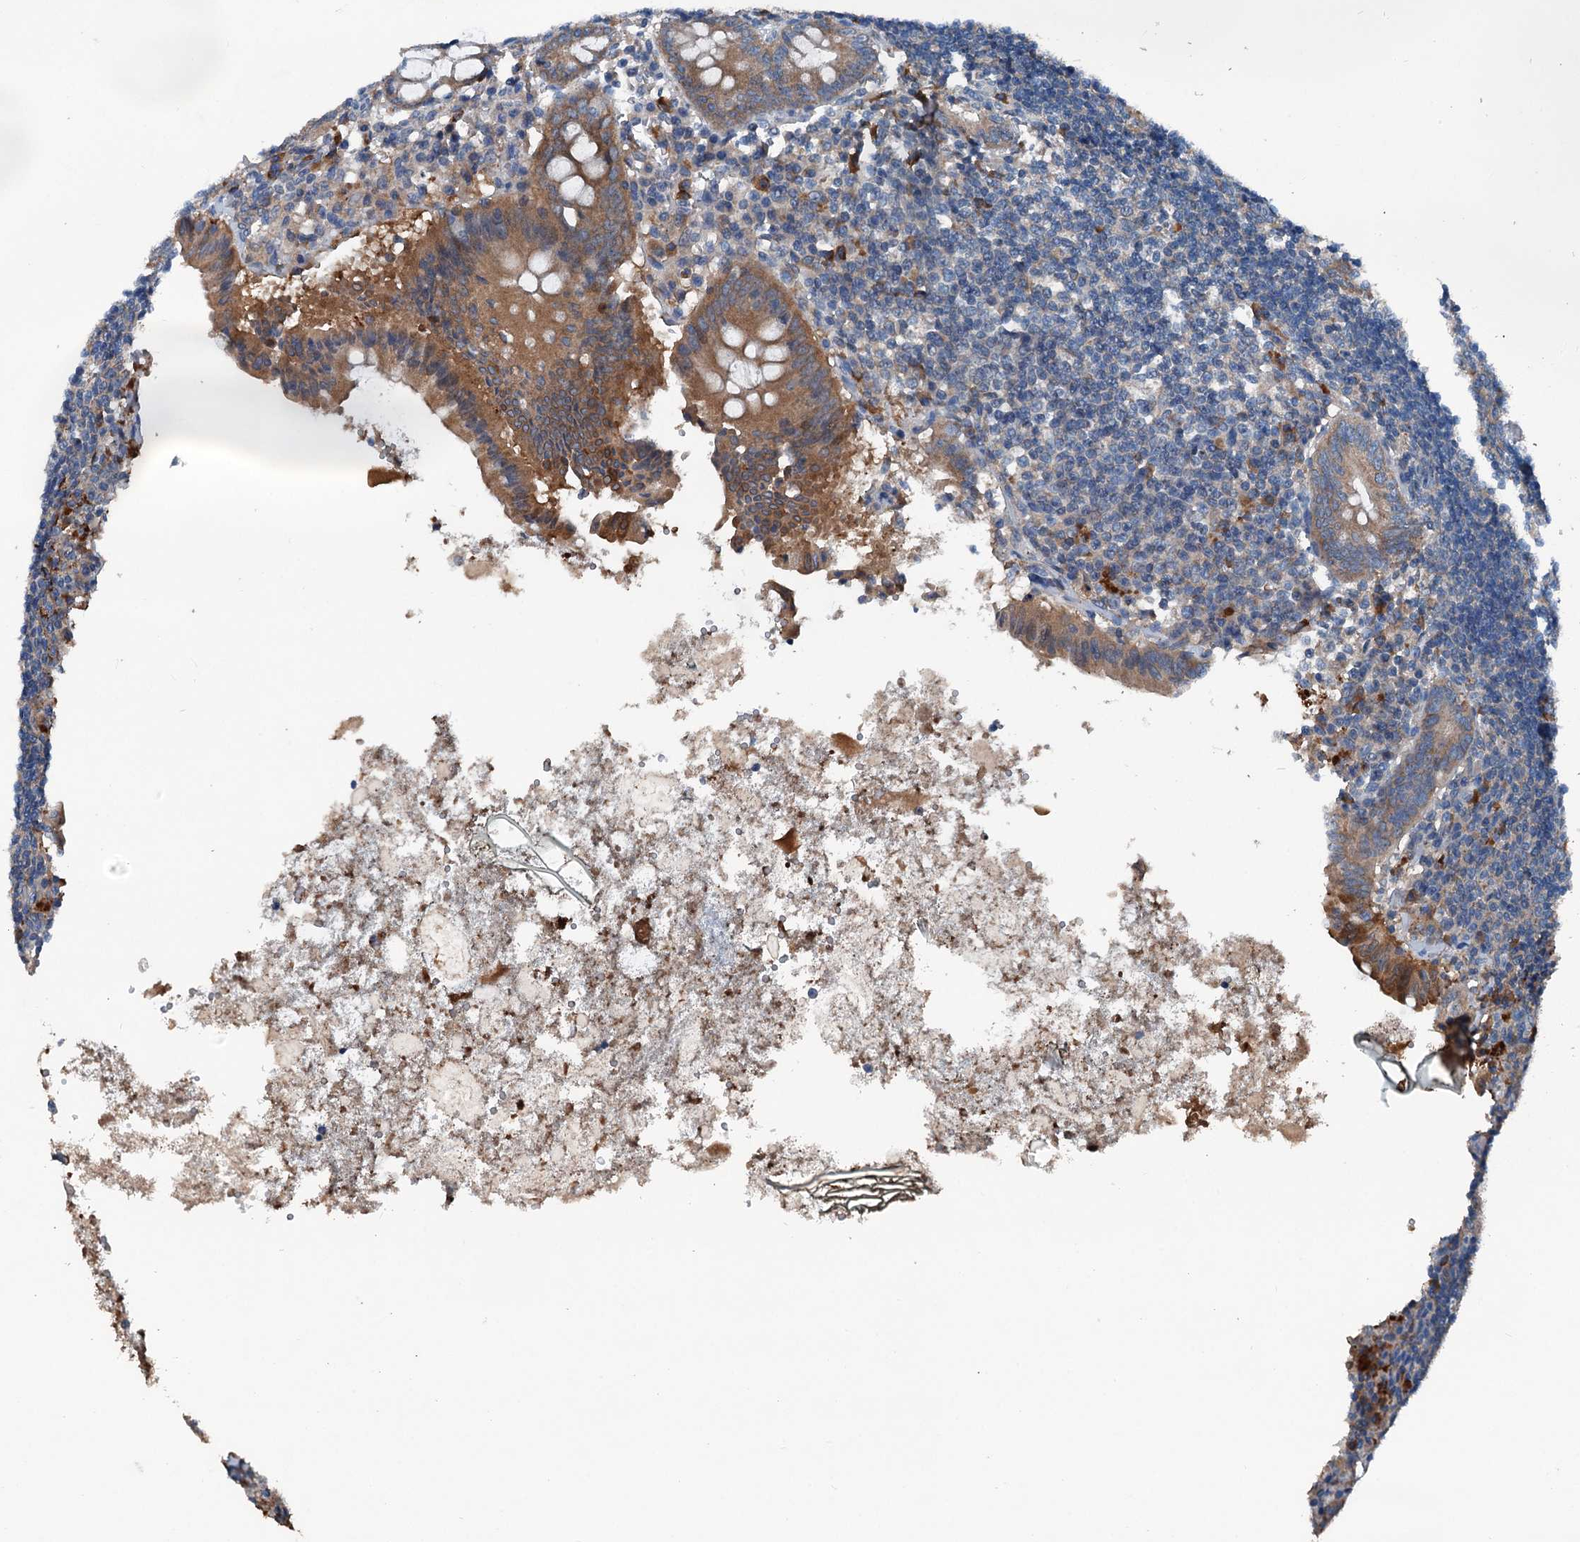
{"staining": {"intensity": "moderate", "quantity": ">75%", "location": "cytoplasmic/membranous"}, "tissue": "appendix", "cell_type": "Glandular cells", "image_type": "normal", "snomed": [{"axis": "morphology", "description": "Normal tissue, NOS"}, {"axis": "topography", "description": "Appendix"}], "caption": "DAB immunohistochemical staining of unremarkable appendix exhibits moderate cytoplasmic/membranous protein staining in approximately >75% of glandular cells. The staining was performed using DAB to visualize the protein expression in brown, while the nuclei were stained in blue with hematoxylin (Magnification: 20x).", "gene": "PDSS1", "patient": {"sex": "female", "age": 54}}